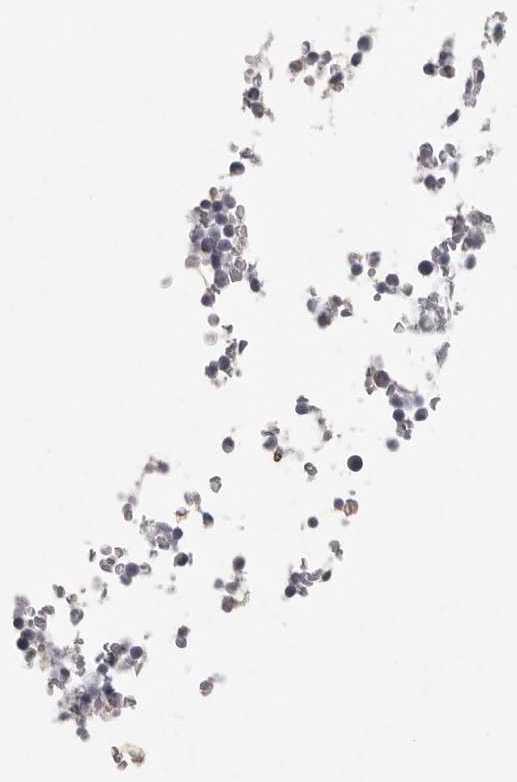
{"staining": {"intensity": "negative", "quantity": "none", "location": "none"}, "tissue": "bone marrow", "cell_type": "Hematopoietic cells", "image_type": "normal", "snomed": [{"axis": "morphology", "description": "Normal tissue, NOS"}, {"axis": "topography", "description": "Bone marrow"}], "caption": "There is no significant expression in hematopoietic cells of bone marrow. (Stains: DAB IHC with hematoxylin counter stain, Microscopy: brightfield microscopy at high magnification).", "gene": "FAM185A", "patient": {"sex": "male", "age": 58}}